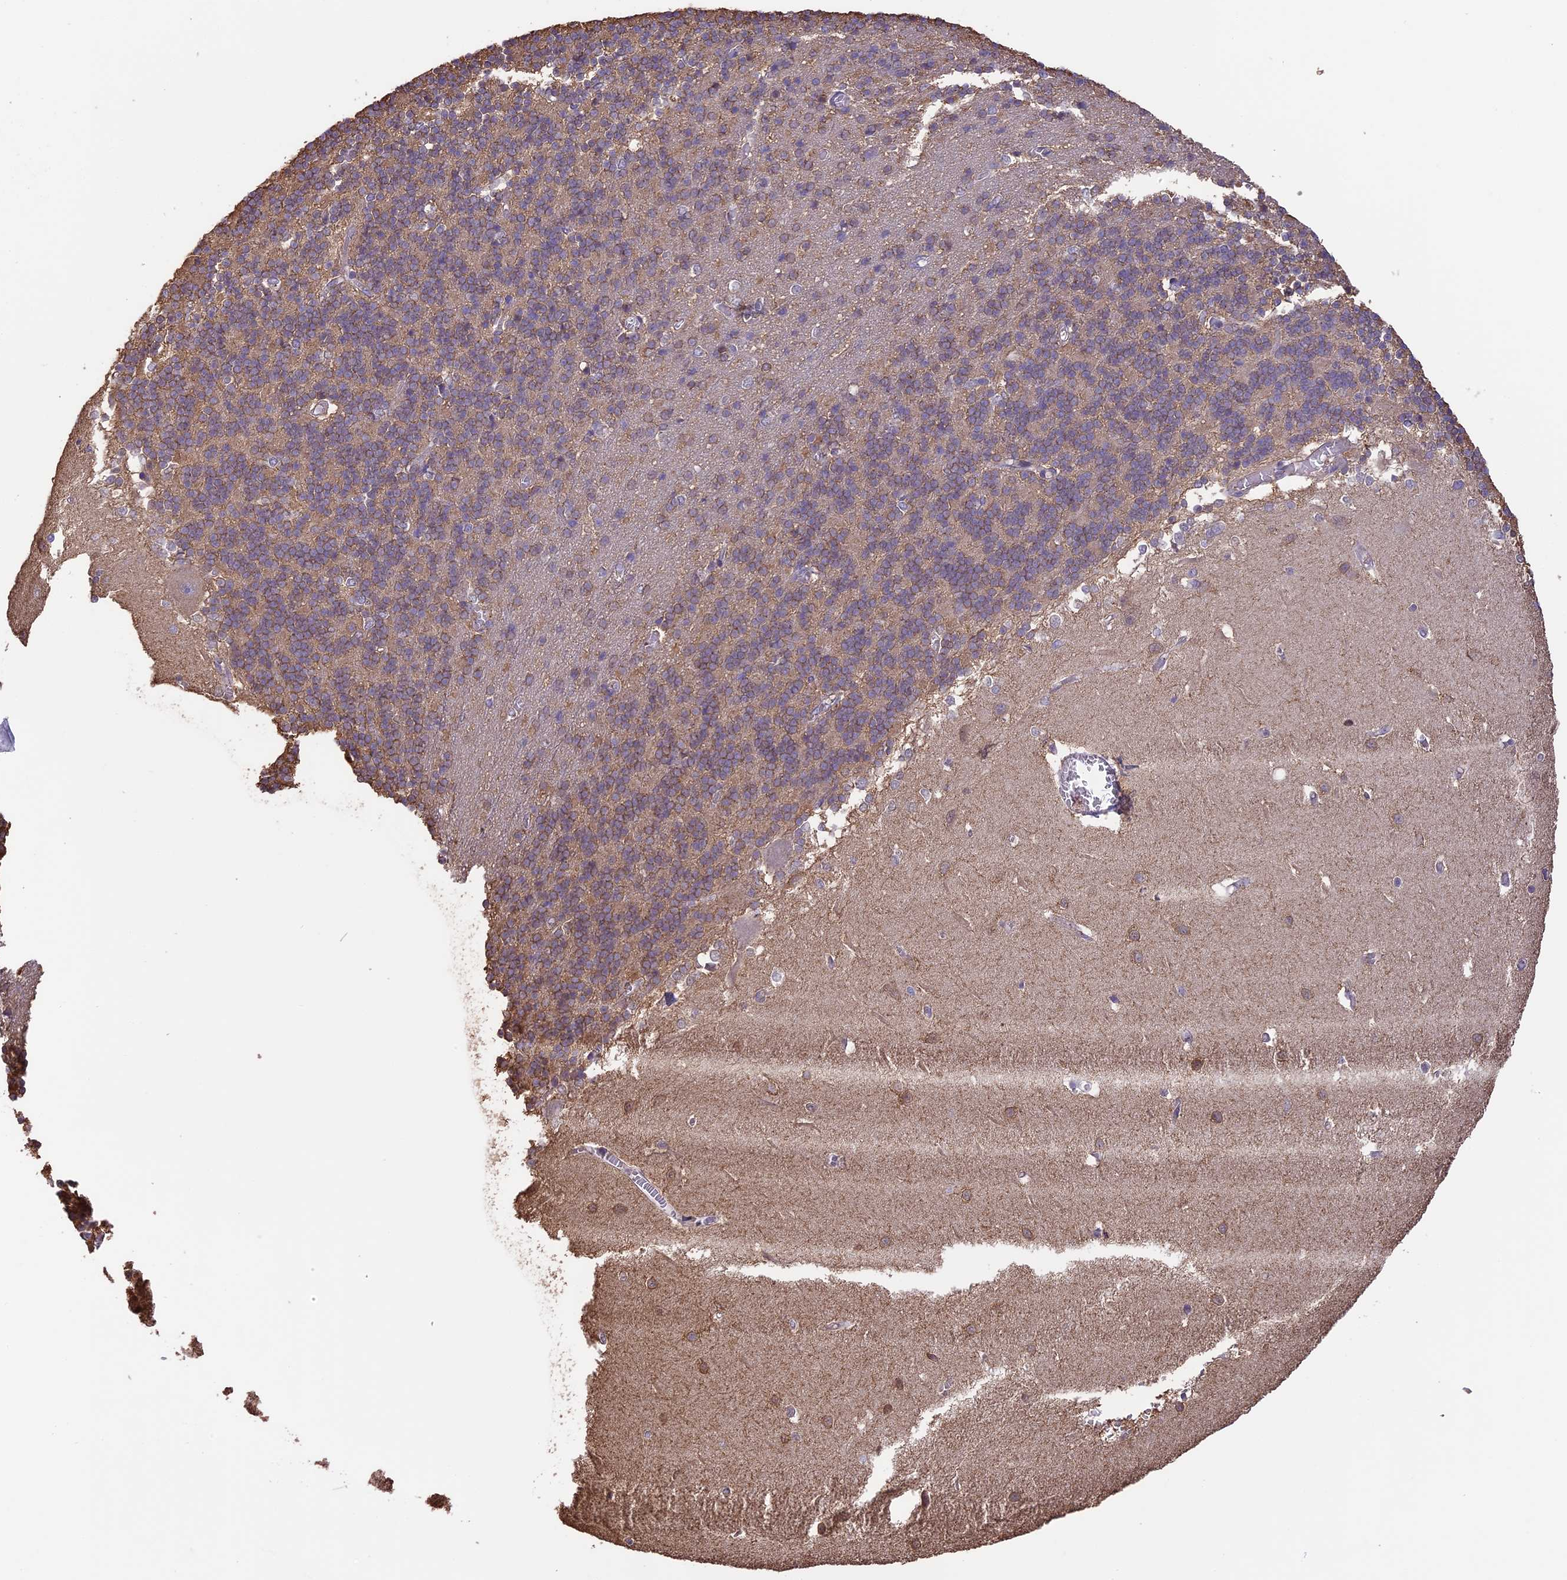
{"staining": {"intensity": "weak", "quantity": ">75%", "location": "cytoplasmic/membranous"}, "tissue": "cerebellum", "cell_type": "Cells in granular layer", "image_type": "normal", "snomed": [{"axis": "morphology", "description": "Normal tissue, NOS"}, {"axis": "topography", "description": "Cerebellum"}], "caption": "Cells in granular layer exhibit weak cytoplasmic/membranous positivity in approximately >75% of cells in normal cerebellum.", "gene": "ARHGAP19", "patient": {"sex": "male", "age": 37}}